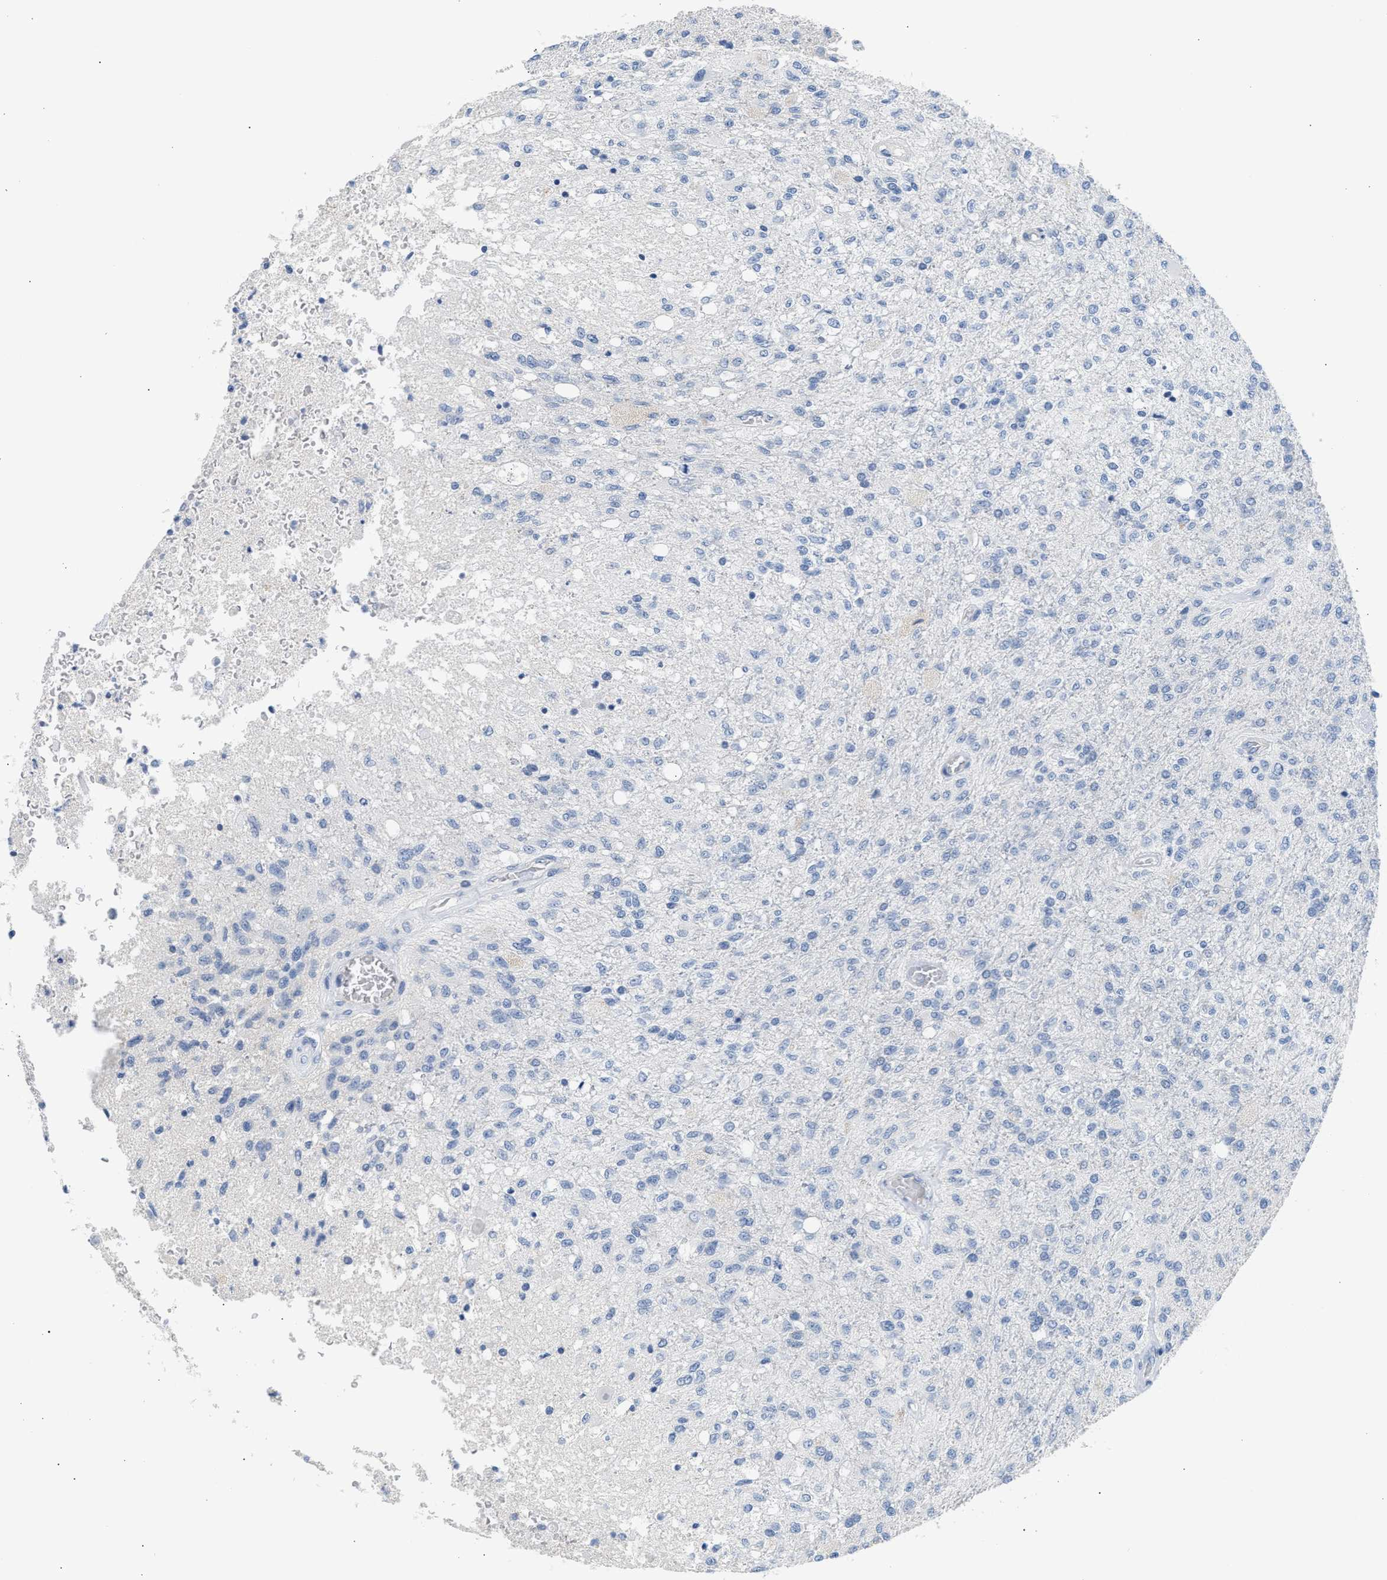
{"staining": {"intensity": "negative", "quantity": "none", "location": "none"}, "tissue": "glioma", "cell_type": "Tumor cells", "image_type": "cancer", "snomed": [{"axis": "morphology", "description": "Normal tissue, NOS"}, {"axis": "morphology", "description": "Glioma, malignant, High grade"}, {"axis": "topography", "description": "Cerebral cortex"}], "caption": "Immunohistochemical staining of human glioma demonstrates no significant staining in tumor cells.", "gene": "ERBB2", "patient": {"sex": "male", "age": 77}}